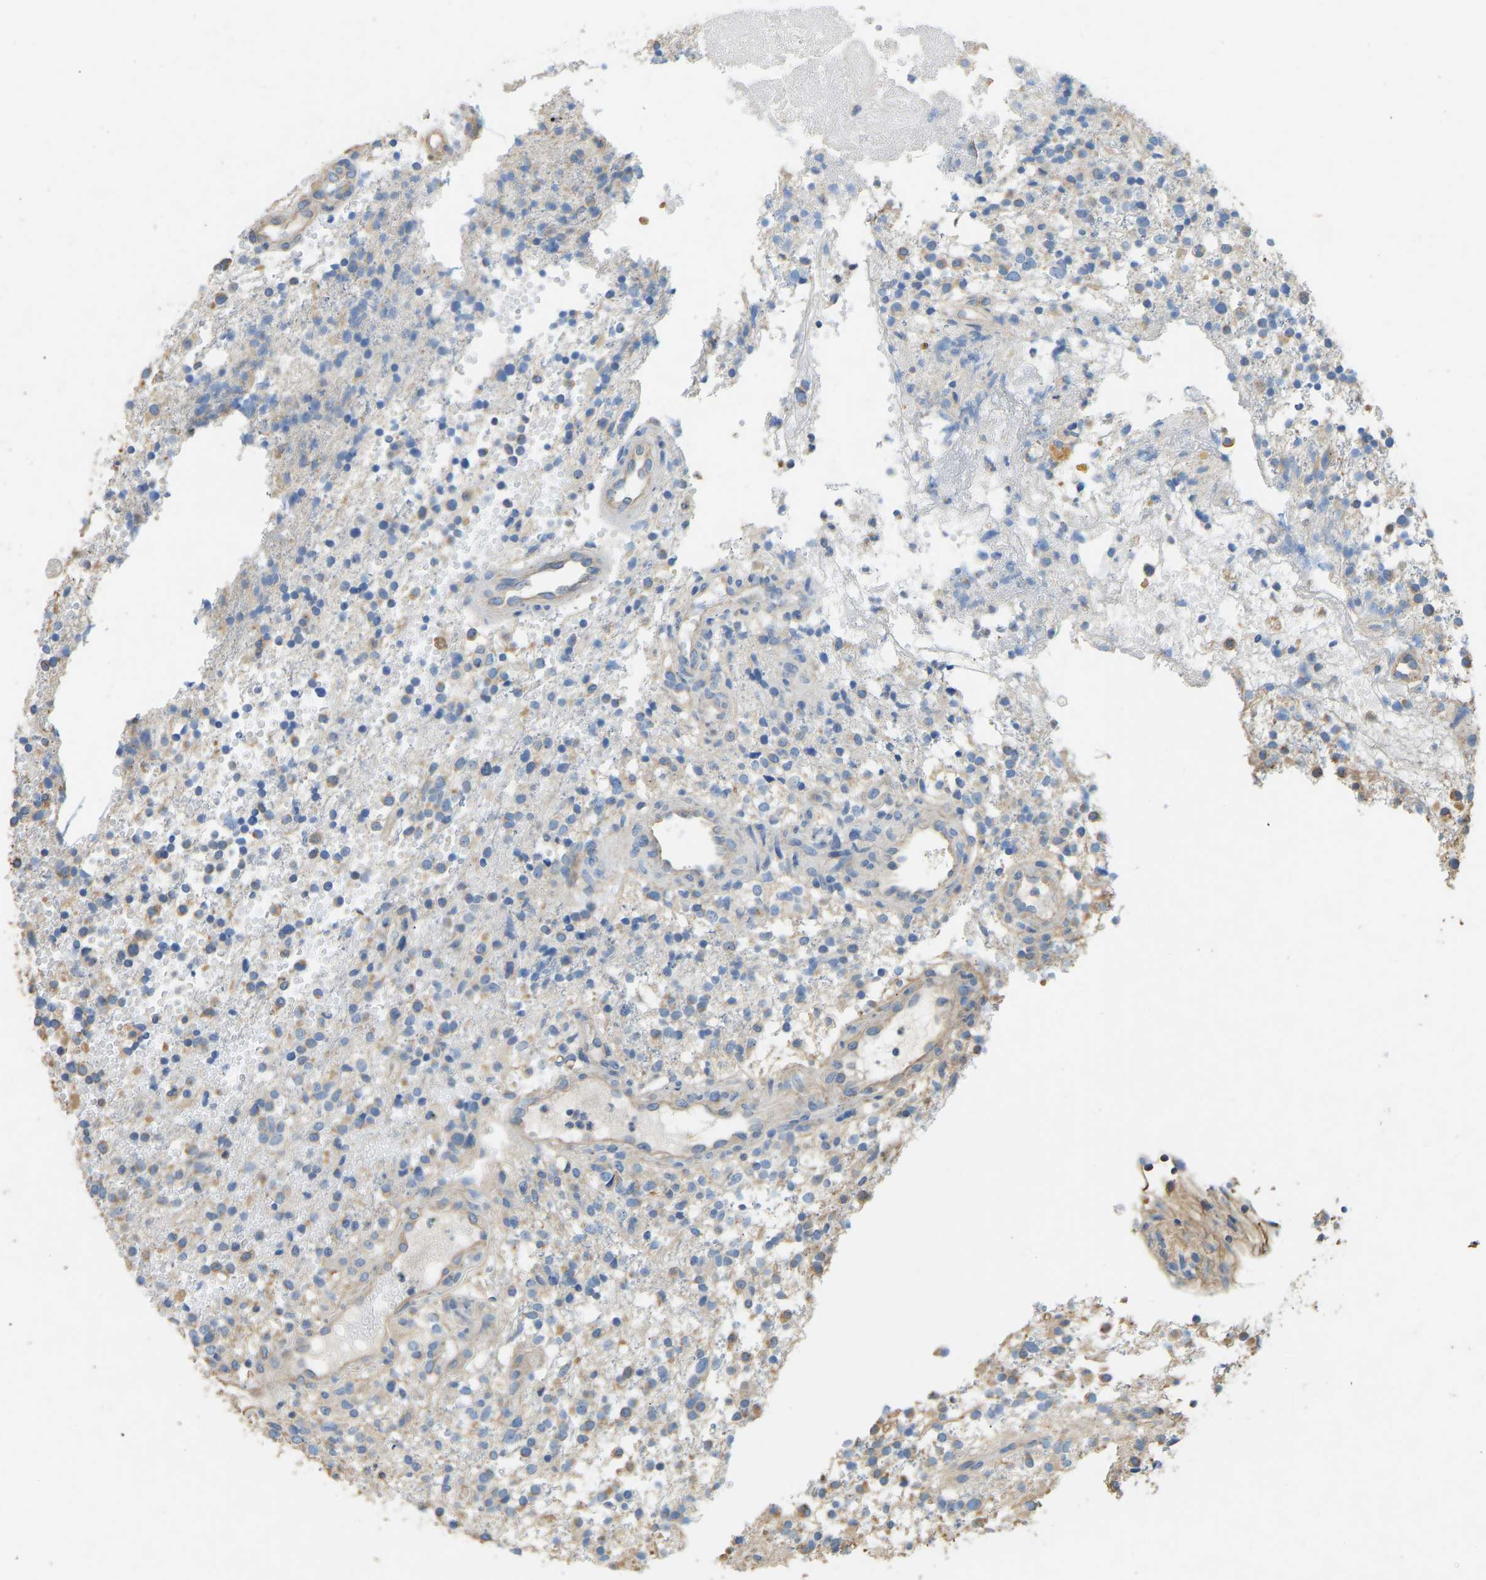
{"staining": {"intensity": "moderate", "quantity": "<25%", "location": "cytoplasmic/membranous"}, "tissue": "glioma", "cell_type": "Tumor cells", "image_type": "cancer", "snomed": [{"axis": "morphology", "description": "Glioma, malignant, High grade"}, {"axis": "topography", "description": "Brain"}], "caption": "A brown stain labels moderate cytoplasmic/membranous positivity of a protein in human malignant high-grade glioma tumor cells.", "gene": "TECTA", "patient": {"sex": "female", "age": 59}}